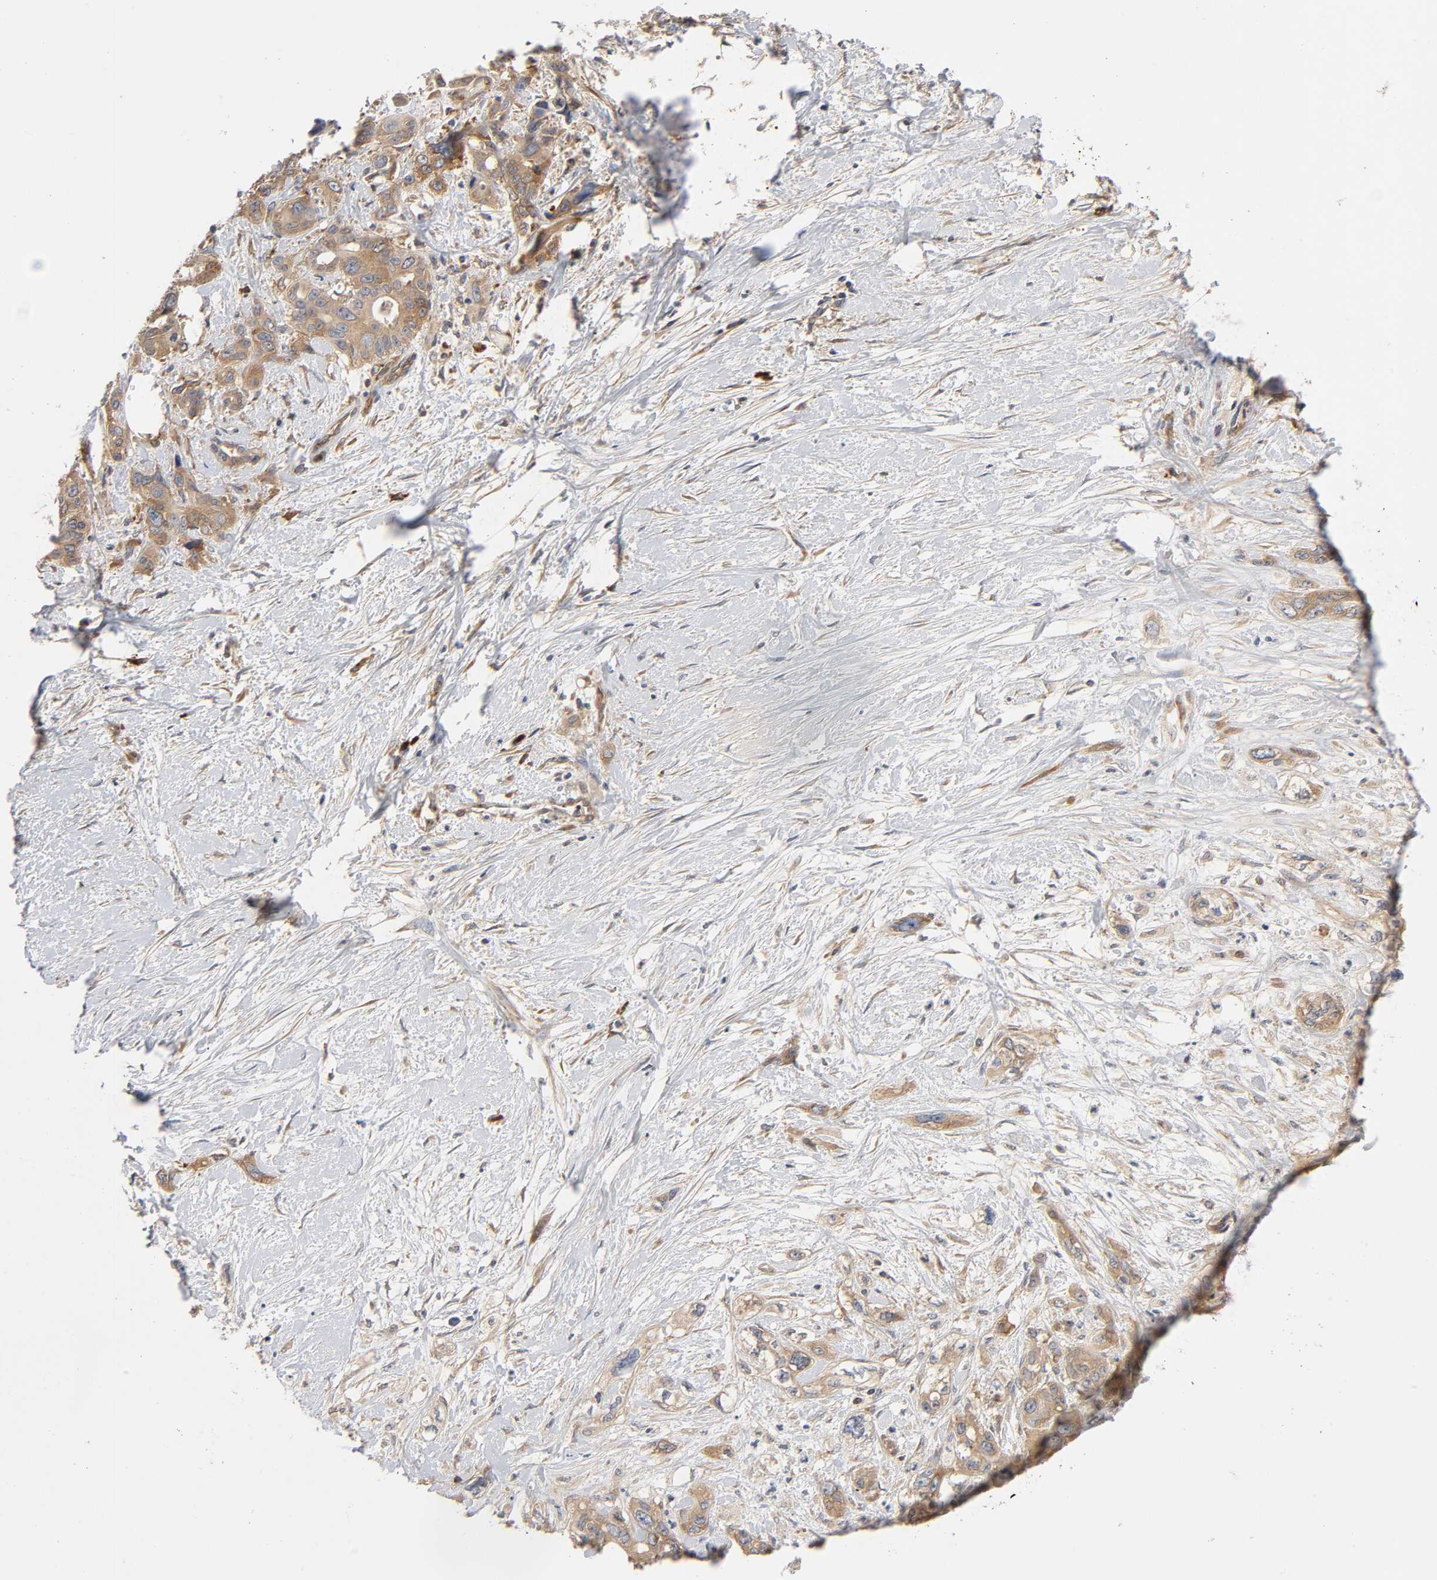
{"staining": {"intensity": "moderate", "quantity": ">75%", "location": "cytoplasmic/membranous"}, "tissue": "pancreatic cancer", "cell_type": "Tumor cells", "image_type": "cancer", "snomed": [{"axis": "morphology", "description": "Adenocarcinoma, NOS"}, {"axis": "topography", "description": "Pancreas"}], "caption": "Protein staining of pancreatic cancer (adenocarcinoma) tissue reveals moderate cytoplasmic/membranous staining in about >75% of tumor cells. (Brightfield microscopy of DAB IHC at high magnification).", "gene": "SCHIP1", "patient": {"sex": "male", "age": 82}}